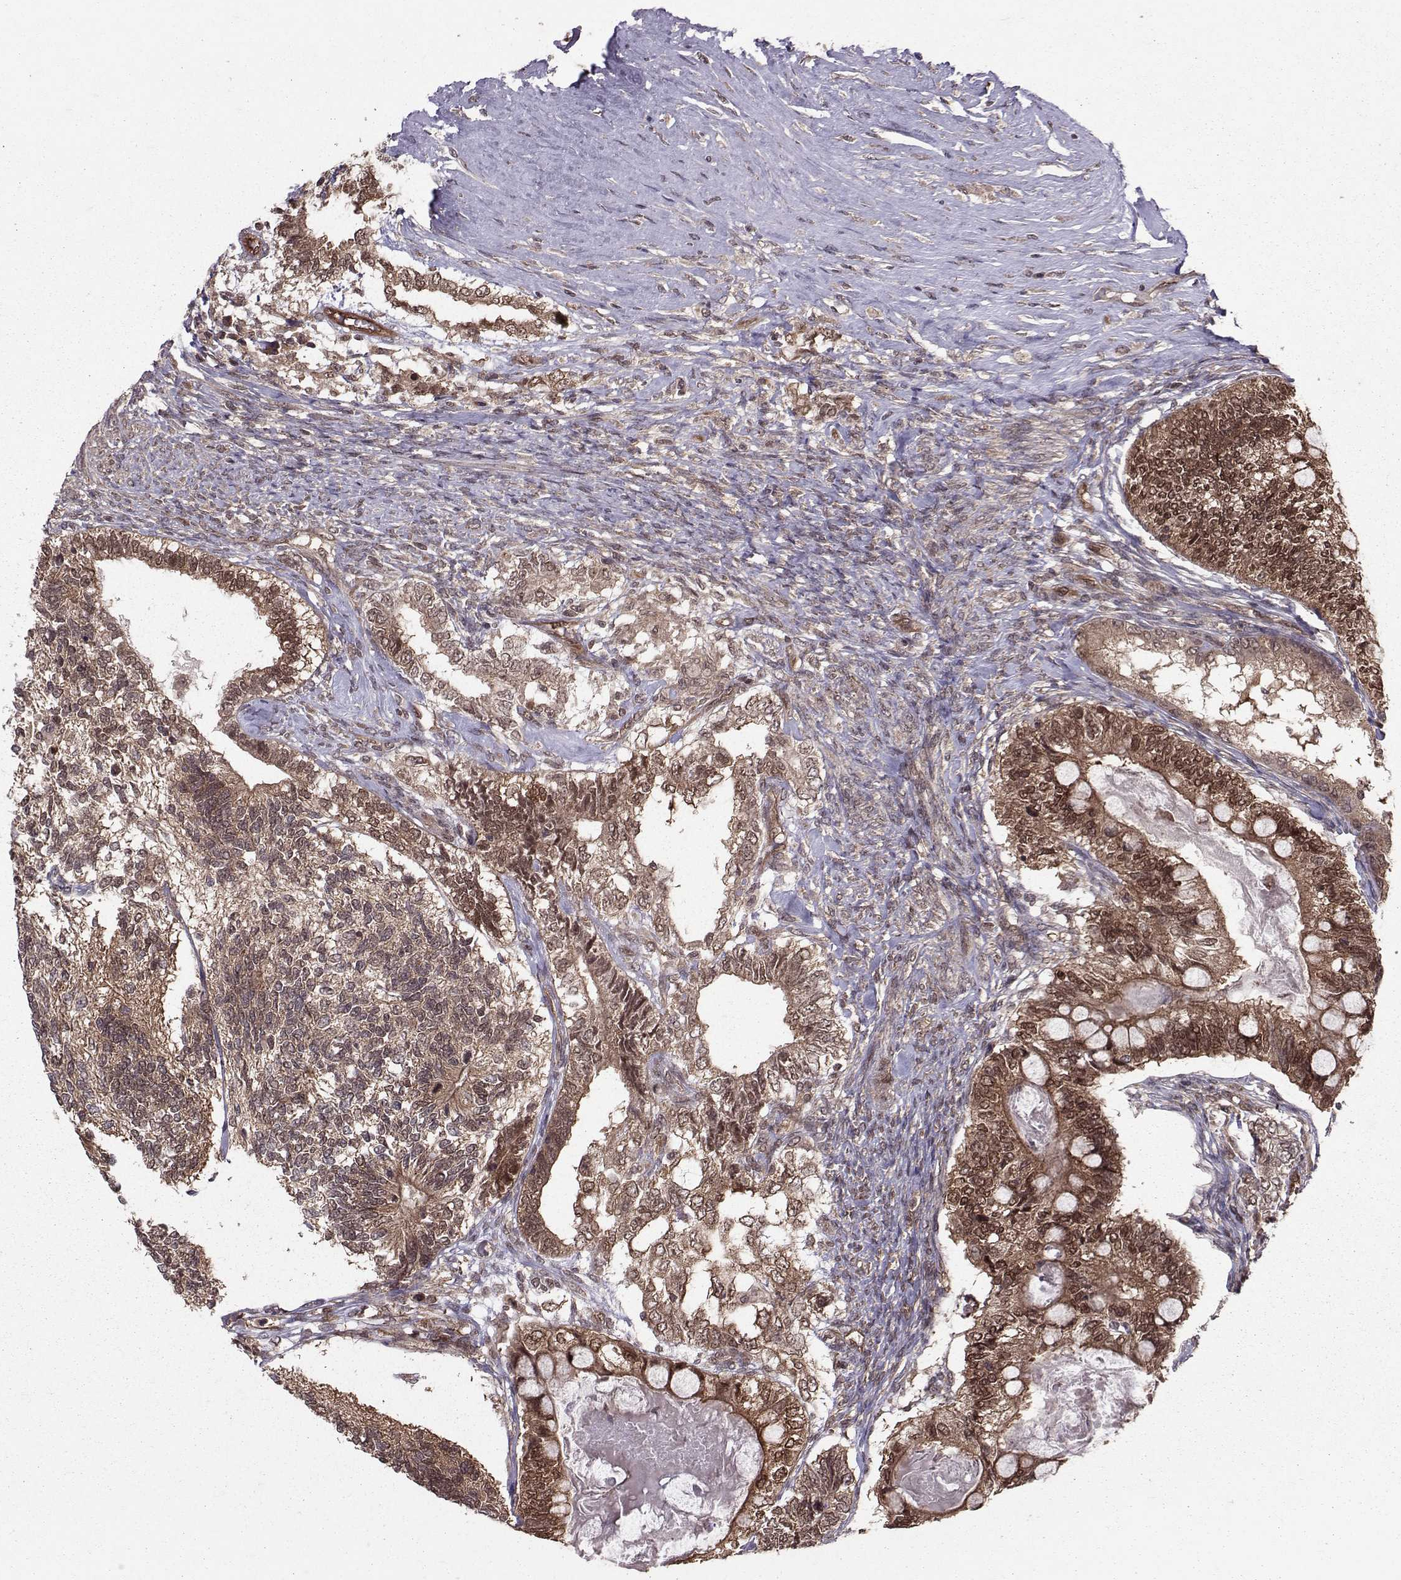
{"staining": {"intensity": "weak", "quantity": "25%-75%", "location": "cytoplasmic/membranous"}, "tissue": "testis cancer", "cell_type": "Tumor cells", "image_type": "cancer", "snomed": [{"axis": "morphology", "description": "Seminoma, NOS"}, {"axis": "morphology", "description": "Carcinoma, Embryonal, NOS"}, {"axis": "topography", "description": "Testis"}], "caption": "Protein expression analysis of seminoma (testis) reveals weak cytoplasmic/membranous expression in approximately 25%-75% of tumor cells.", "gene": "PPP2R2A", "patient": {"sex": "male", "age": 41}}